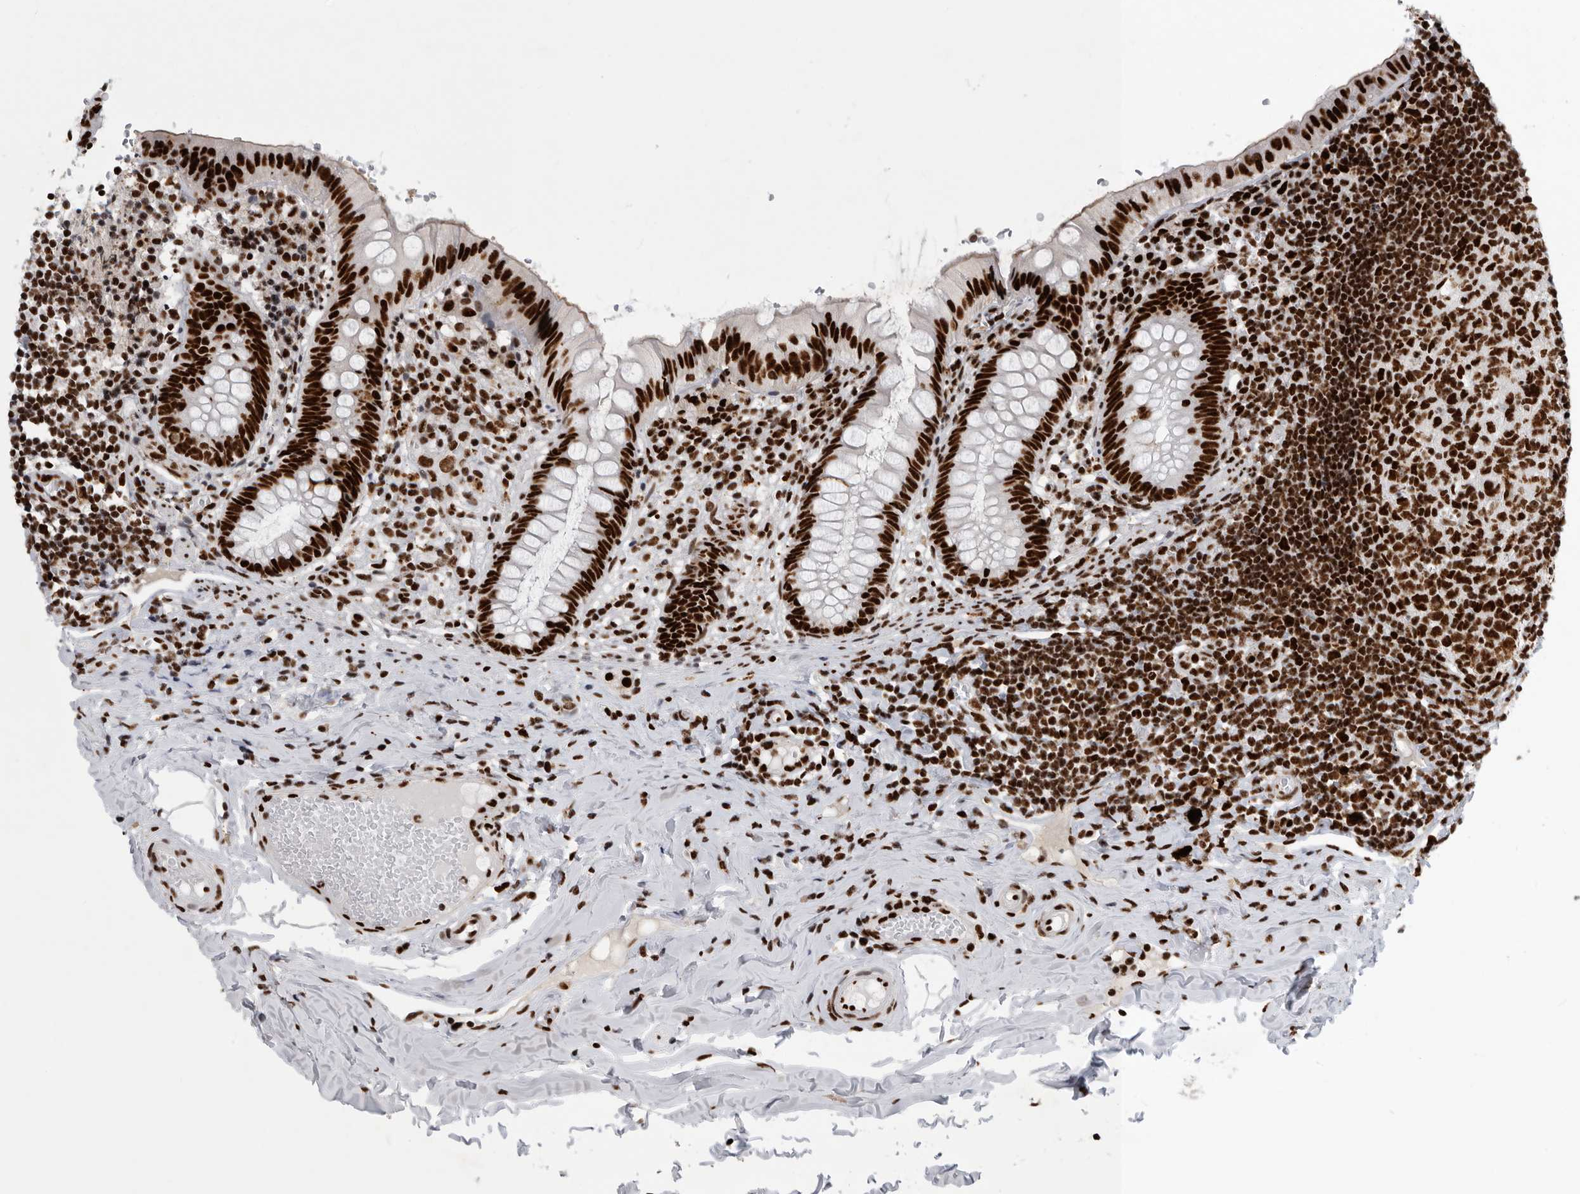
{"staining": {"intensity": "strong", "quantity": ">75%", "location": "nuclear"}, "tissue": "appendix", "cell_type": "Glandular cells", "image_type": "normal", "snomed": [{"axis": "morphology", "description": "Normal tissue, NOS"}, {"axis": "topography", "description": "Appendix"}], "caption": "Immunohistochemistry (IHC) image of normal appendix: appendix stained using immunohistochemistry (IHC) exhibits high levels of strong protein expression localized specifically in the nuclear of glandular cells, appearing as a nuclear brown color.", "gene": "BCLAF1", "patient": {"sex": "male", "age": 8}}